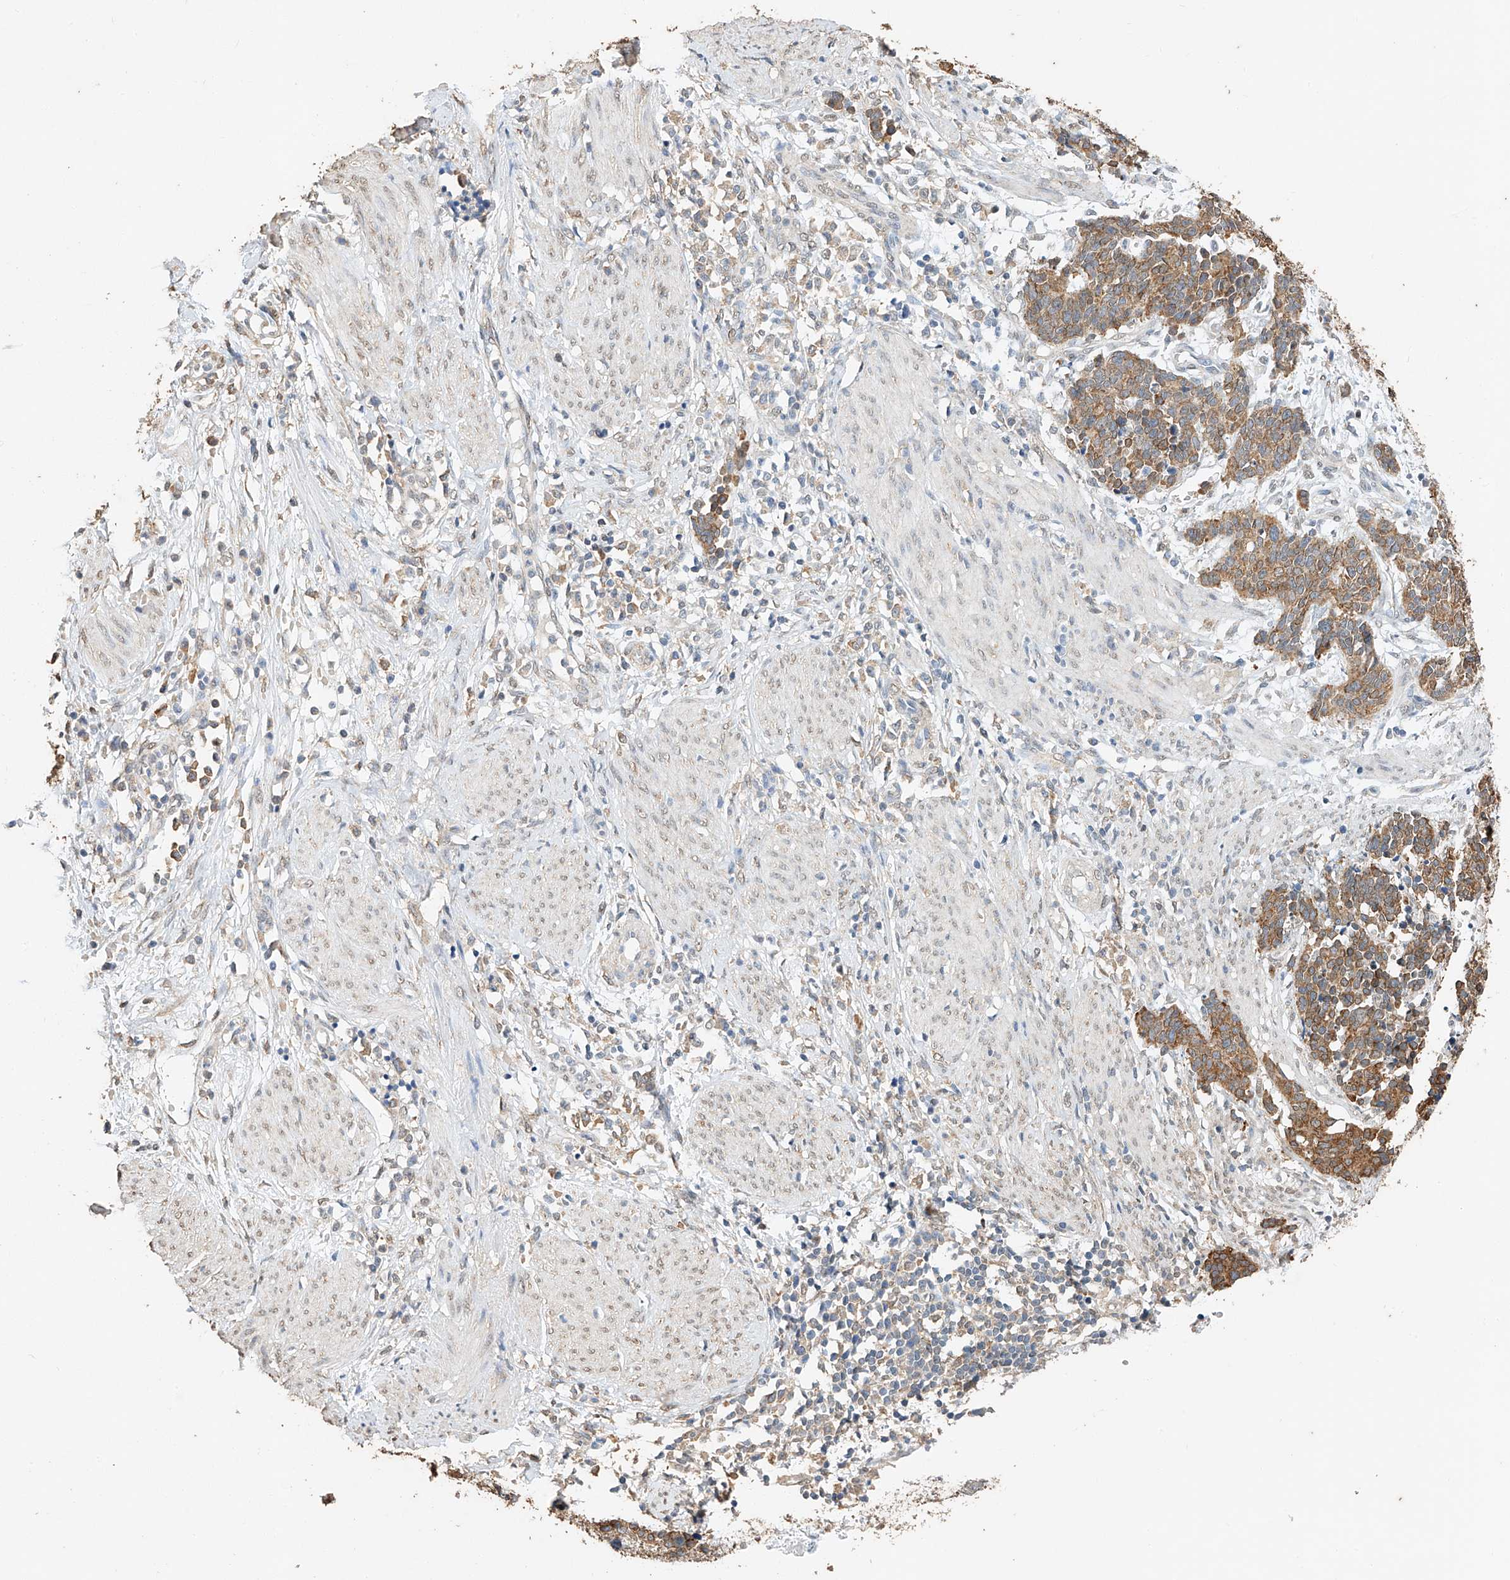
{"staining": {"intensity": "moderate", "quantity": ">75%", "location": "cytoplasmic/membranous"}, "tissue": "cervical cancer", "cell_type": "Tumor cells", "image_type": "cancer", "snomed": [{"axis": "morphology", "description": "Squamous cell carcinoma, NOS"}, {"axis": "topography", "description": "Cervix"}], "caption": "High-magnification brightfield microscopy of cervical squamous cell carcinoma stained with DAB (brown) and counterstained with hematoxylin (blue). tumor cells exhibit moderate cytoplasmic/membranous expression is identified in about>75% of cells.", "gene": "CERS4", "patient": {"sex": "female", "age": 35}}